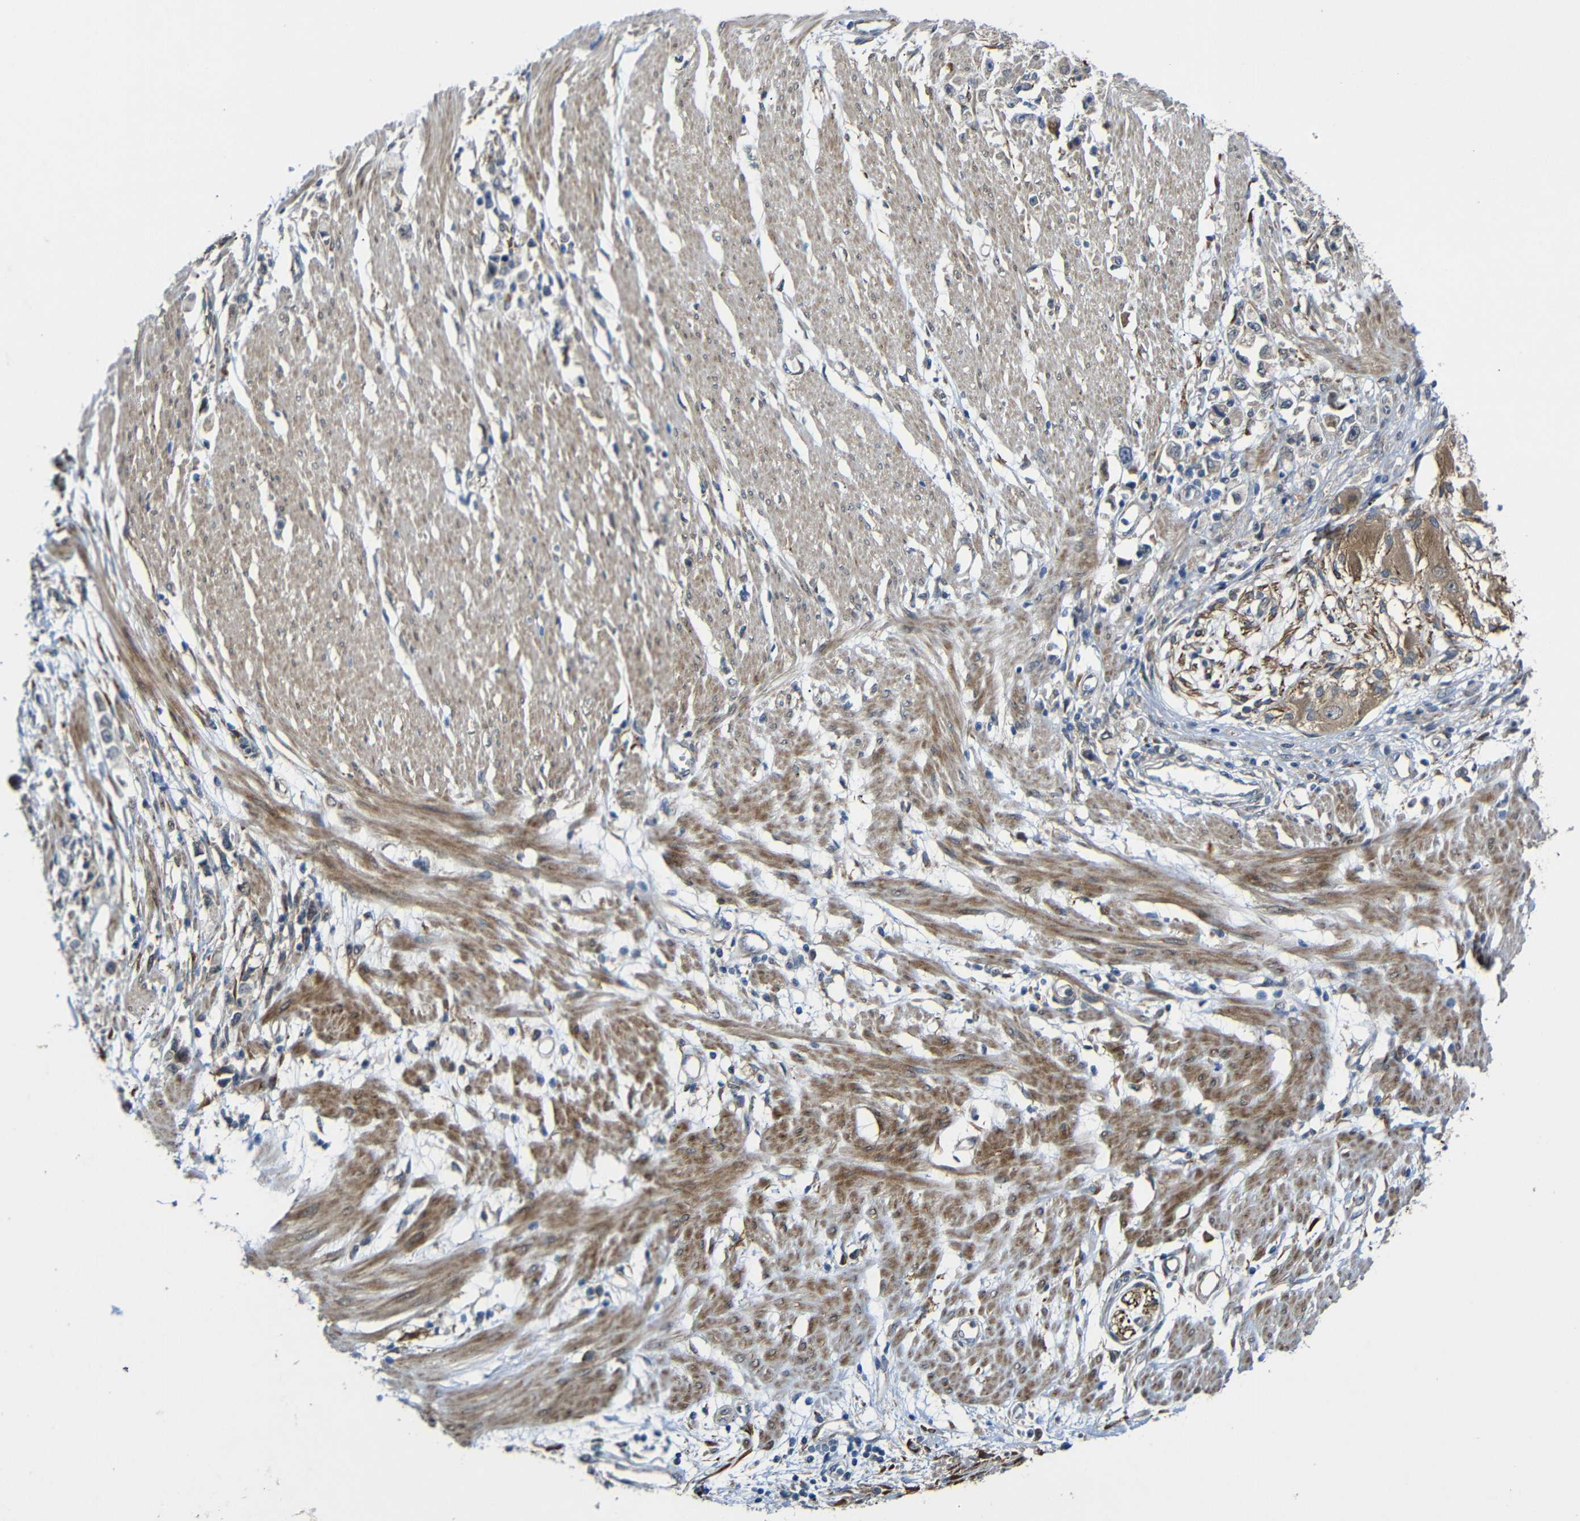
{"staining": {"intensity": "weak", "quantity": ">75%", "location": "cytoplasmic/membranous"}, "tissue": "stomach cancer", "cell_type": "Tumor cells", "image_type": "cancer", "snomed": [{"axis": "morphology", "description": "Adenocarcinoma, NOS"}, {"axis": "topography", "description": "Stomach"}], "caption": "Human stomach adenocarcinoma stained with a protein marker reveals weak staining in tumor cells.", "gene": "P3H2", "patient": {"sex": "female", "age": 59}}